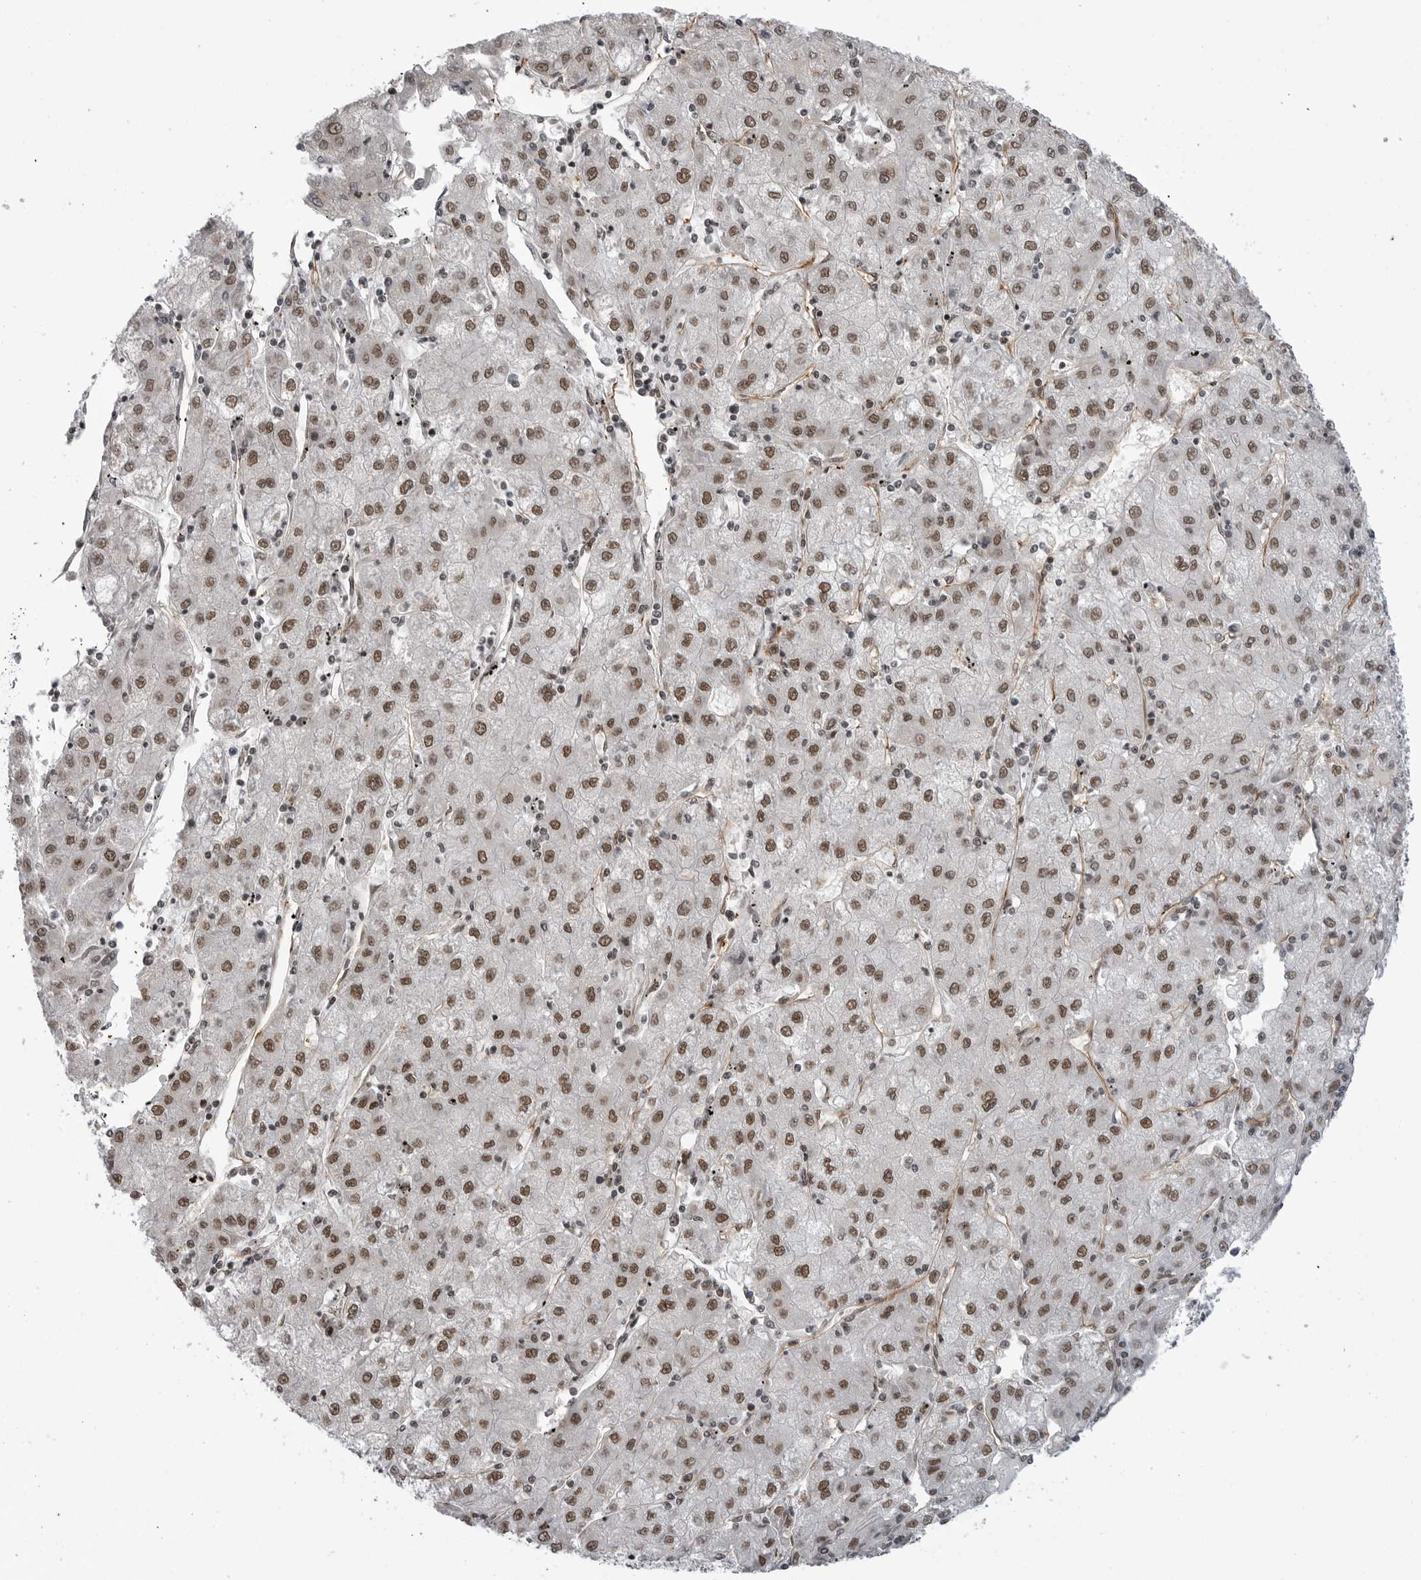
{"staining": {"intensity": "moderate", "quantity": ">75%", "location": "nuclear"}, "tissue": "liver cancer", "cell_type": "Tumor cells", "image_type": "cancer", "snomed": [{"axis": "morphology", "description": "Carcinoma, Hepatocellular, NOS"}, {"axis": "topography", "description": "Liver"}], "caption": "A micrograph showing moderate nuclear staining in about >75% of tumor cells in hepatocellular carcinoma (liver), as visualized by brown immunohistochemical staining.", "gene": "RNF26", "patient": {"sex": "male", "age": 72}}